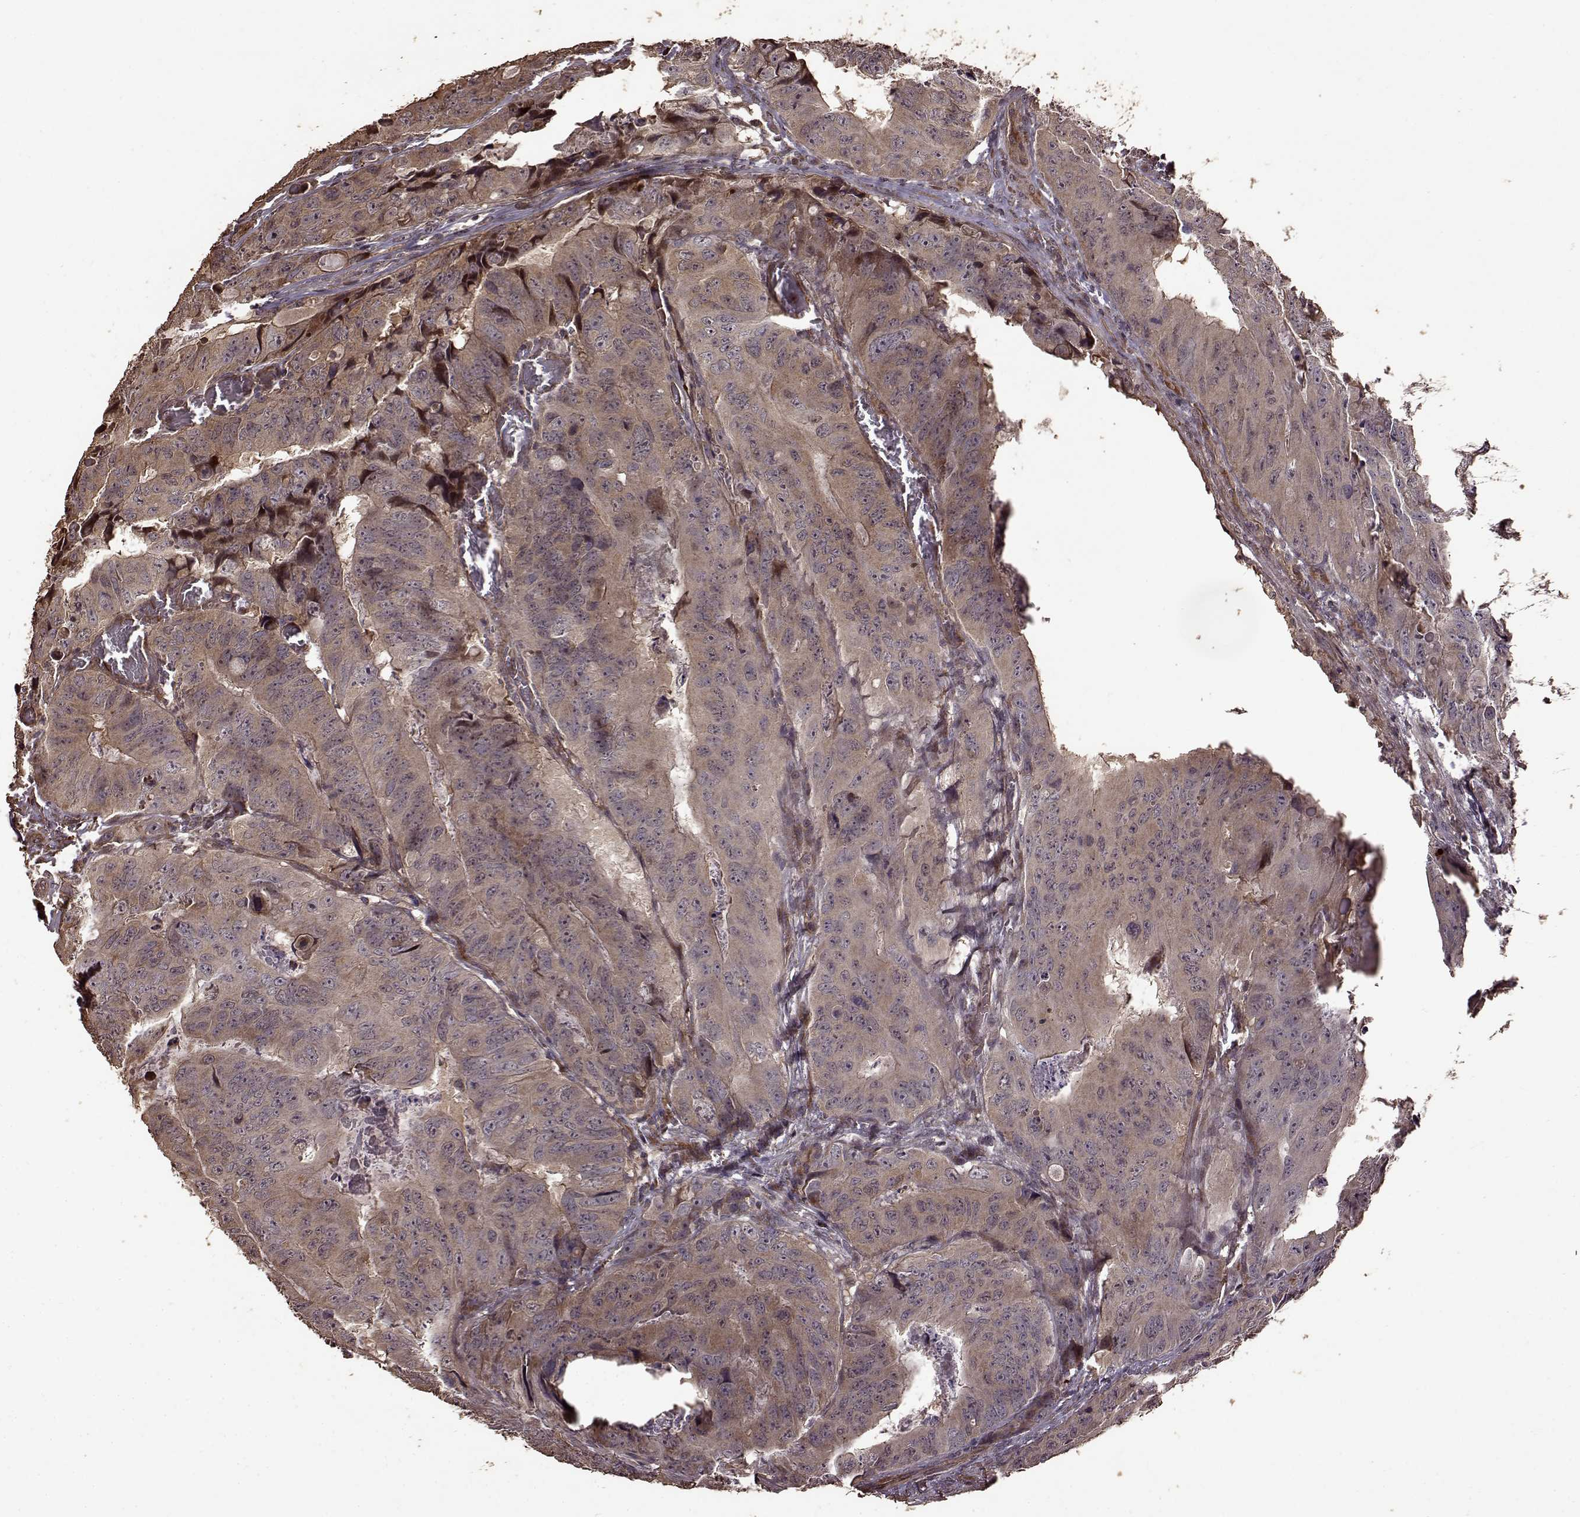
{"staining": {"intensity": "weak", "quantity": ">75%", "location": "cytoplasmic/membranous"}, "tissue": "colorectal cancer", "cell_type": "Tumor cells", "image_type": "cancer", "snomed": [{"axis": "morphology", "description": "Adenocarcinoma, NOS"}, {"axis": "topography", "description": "Colon"}], "caption": "Immunohistochemical staining of human colorectal cancer exhibits low levels of weak cytoplasmic/membranous protein positivity in approximately >75% of tumor cells.", "gene": "FBXW11", "patient": {"sex": "male", "age": 79}}